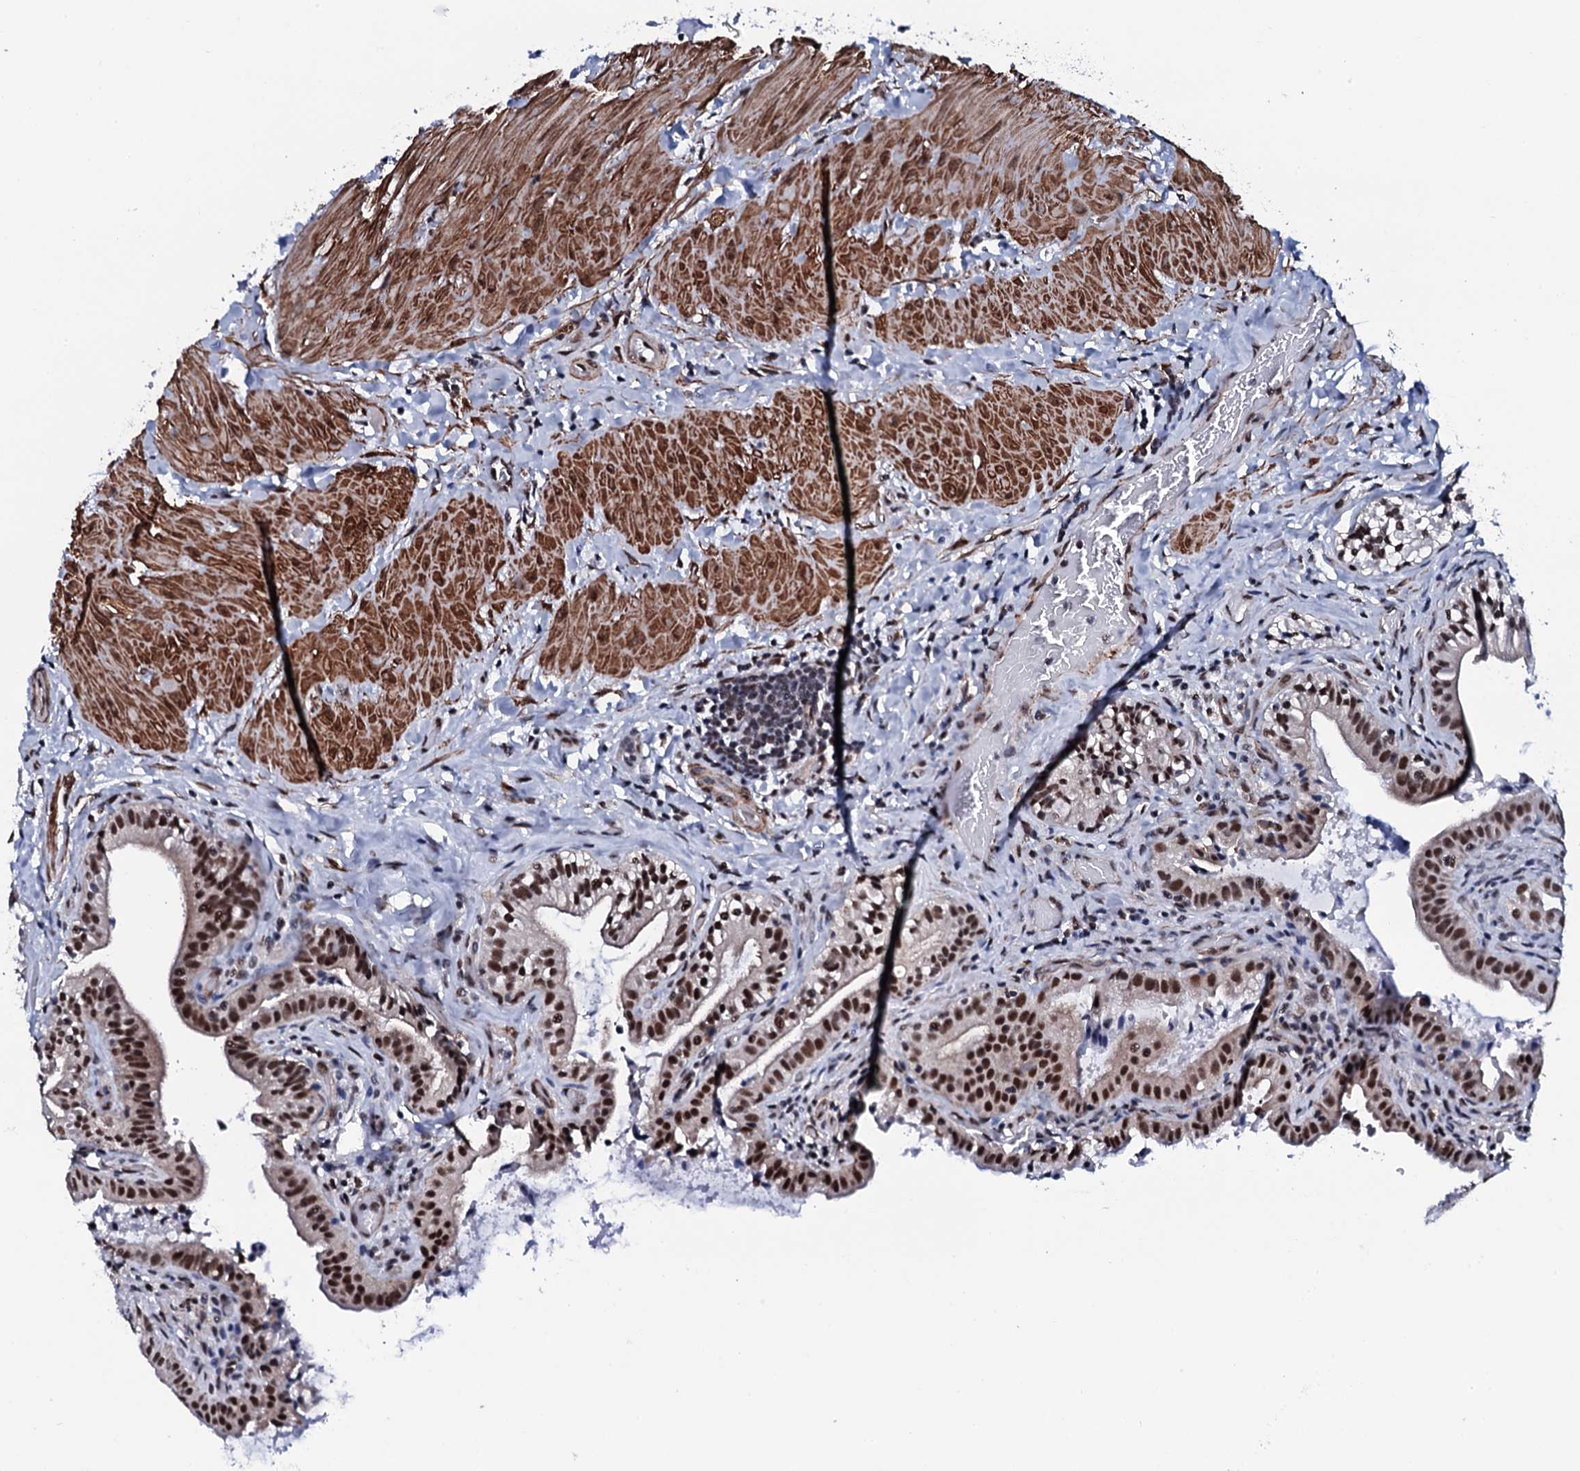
{"staining": {"intensity": "strong", "quantity": ">75%", "location": "nuclear"}, "tissue": "gallbladder", "cell_type": "Glandular cells", "image_type": "normal", "snomed": [{"axis": "morphology", "description": "Normal tissue, NOS"}, {"axis": "topography", "description": "Gallbladder"}], "caption": "Approximately >75% of glandular cells in benign gallbladder display strong nuclear protein expression as visualized by brown immunohistochemical staining.", "gene": "CWC15", "patient": {"sex": "male", "age": 24}}